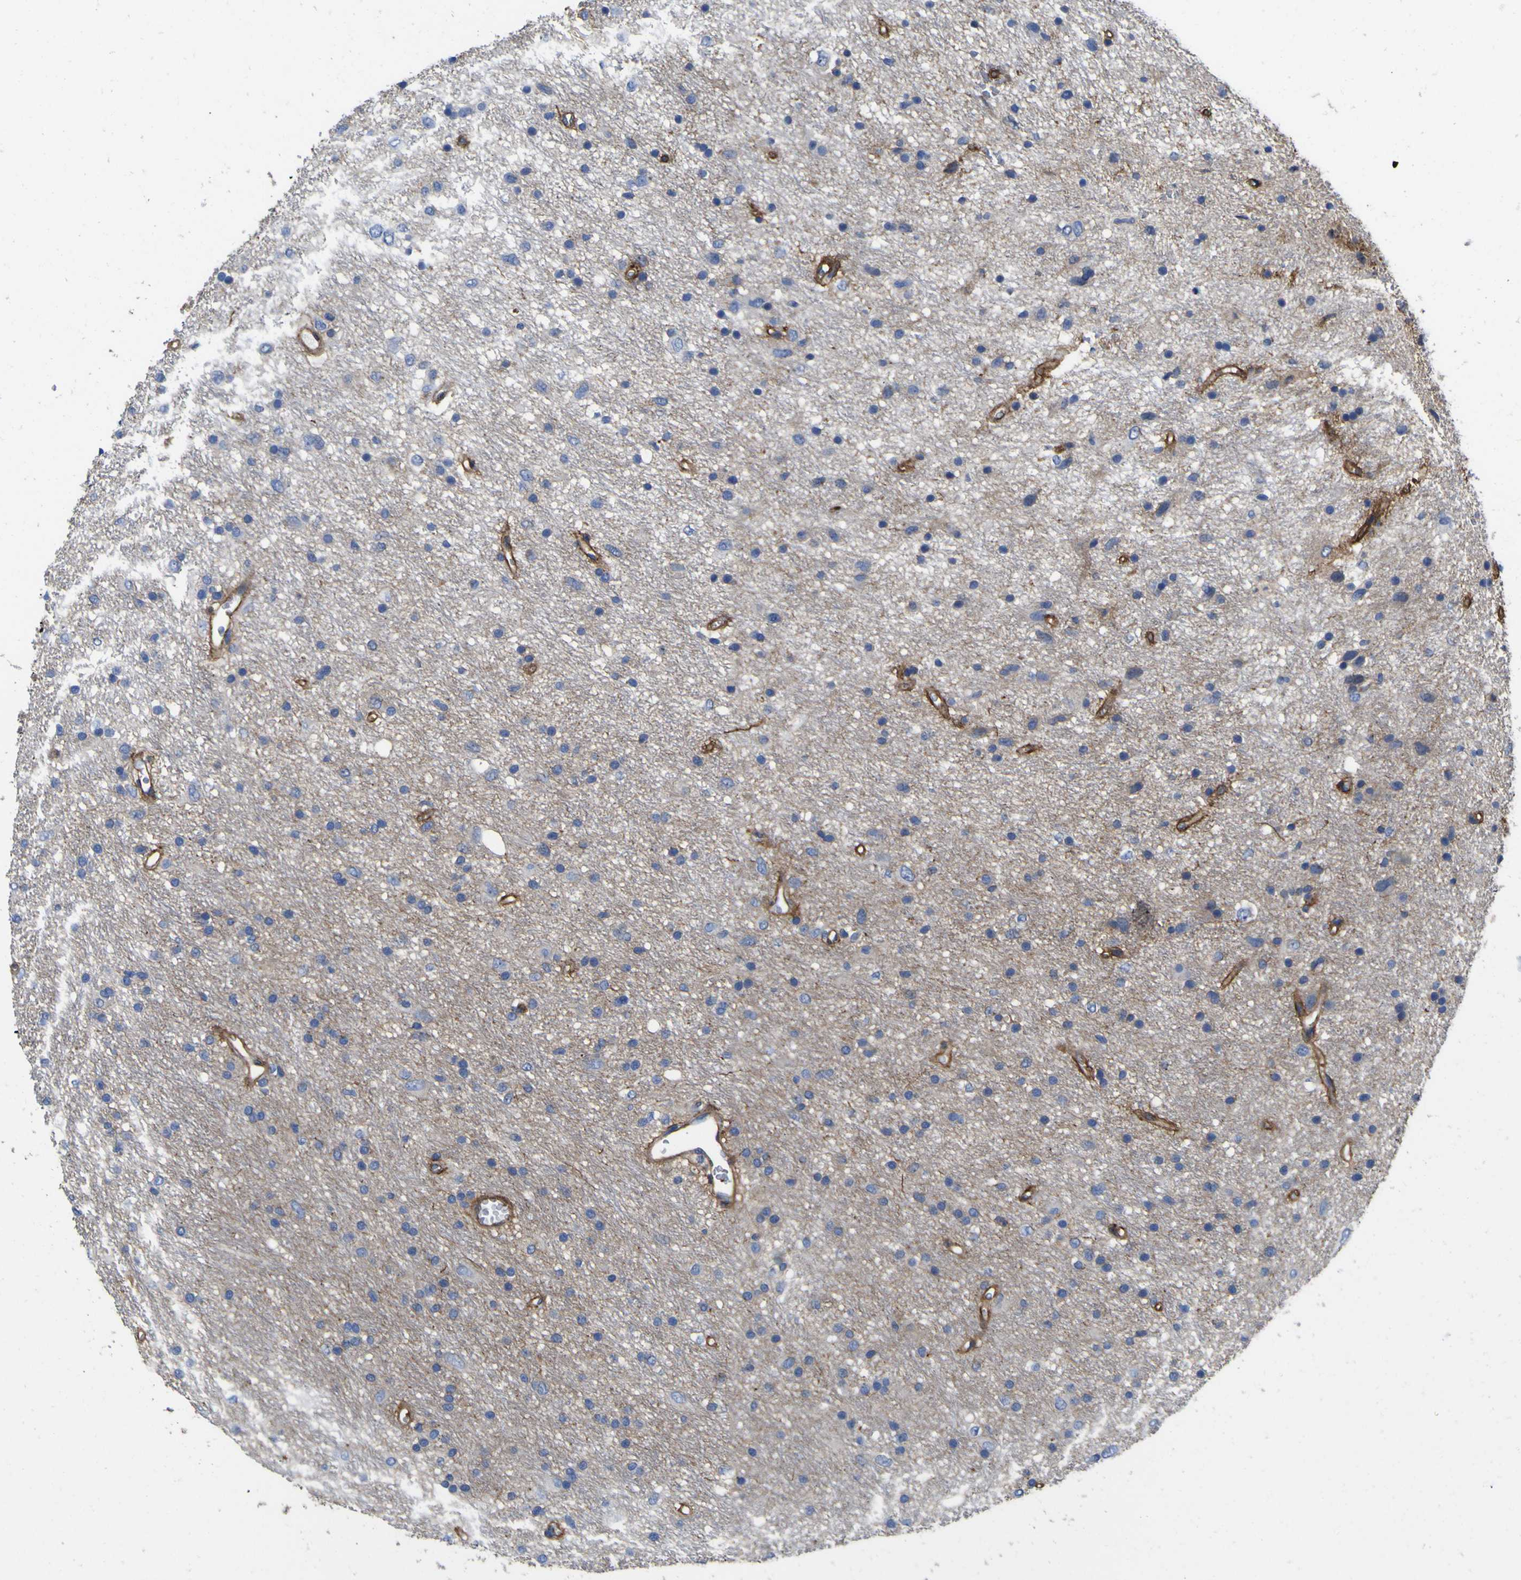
{"staining": {"intensity": "negative", "quantity": "none", "location": "none"}, "tissue": "glioma", "cell_type": "Tumor cells", "image_type": "cancer", "snomed": [{"axis": "morphology", "description": "Glioma, malignant, Low grade"}, {"axis": "topography", "description": "Brain"}], "caption": "The image exhibits no significant positivity in tumor cells of glioma.", "gene": "CD151", "patient": {"sex": "male", "age": 77}}